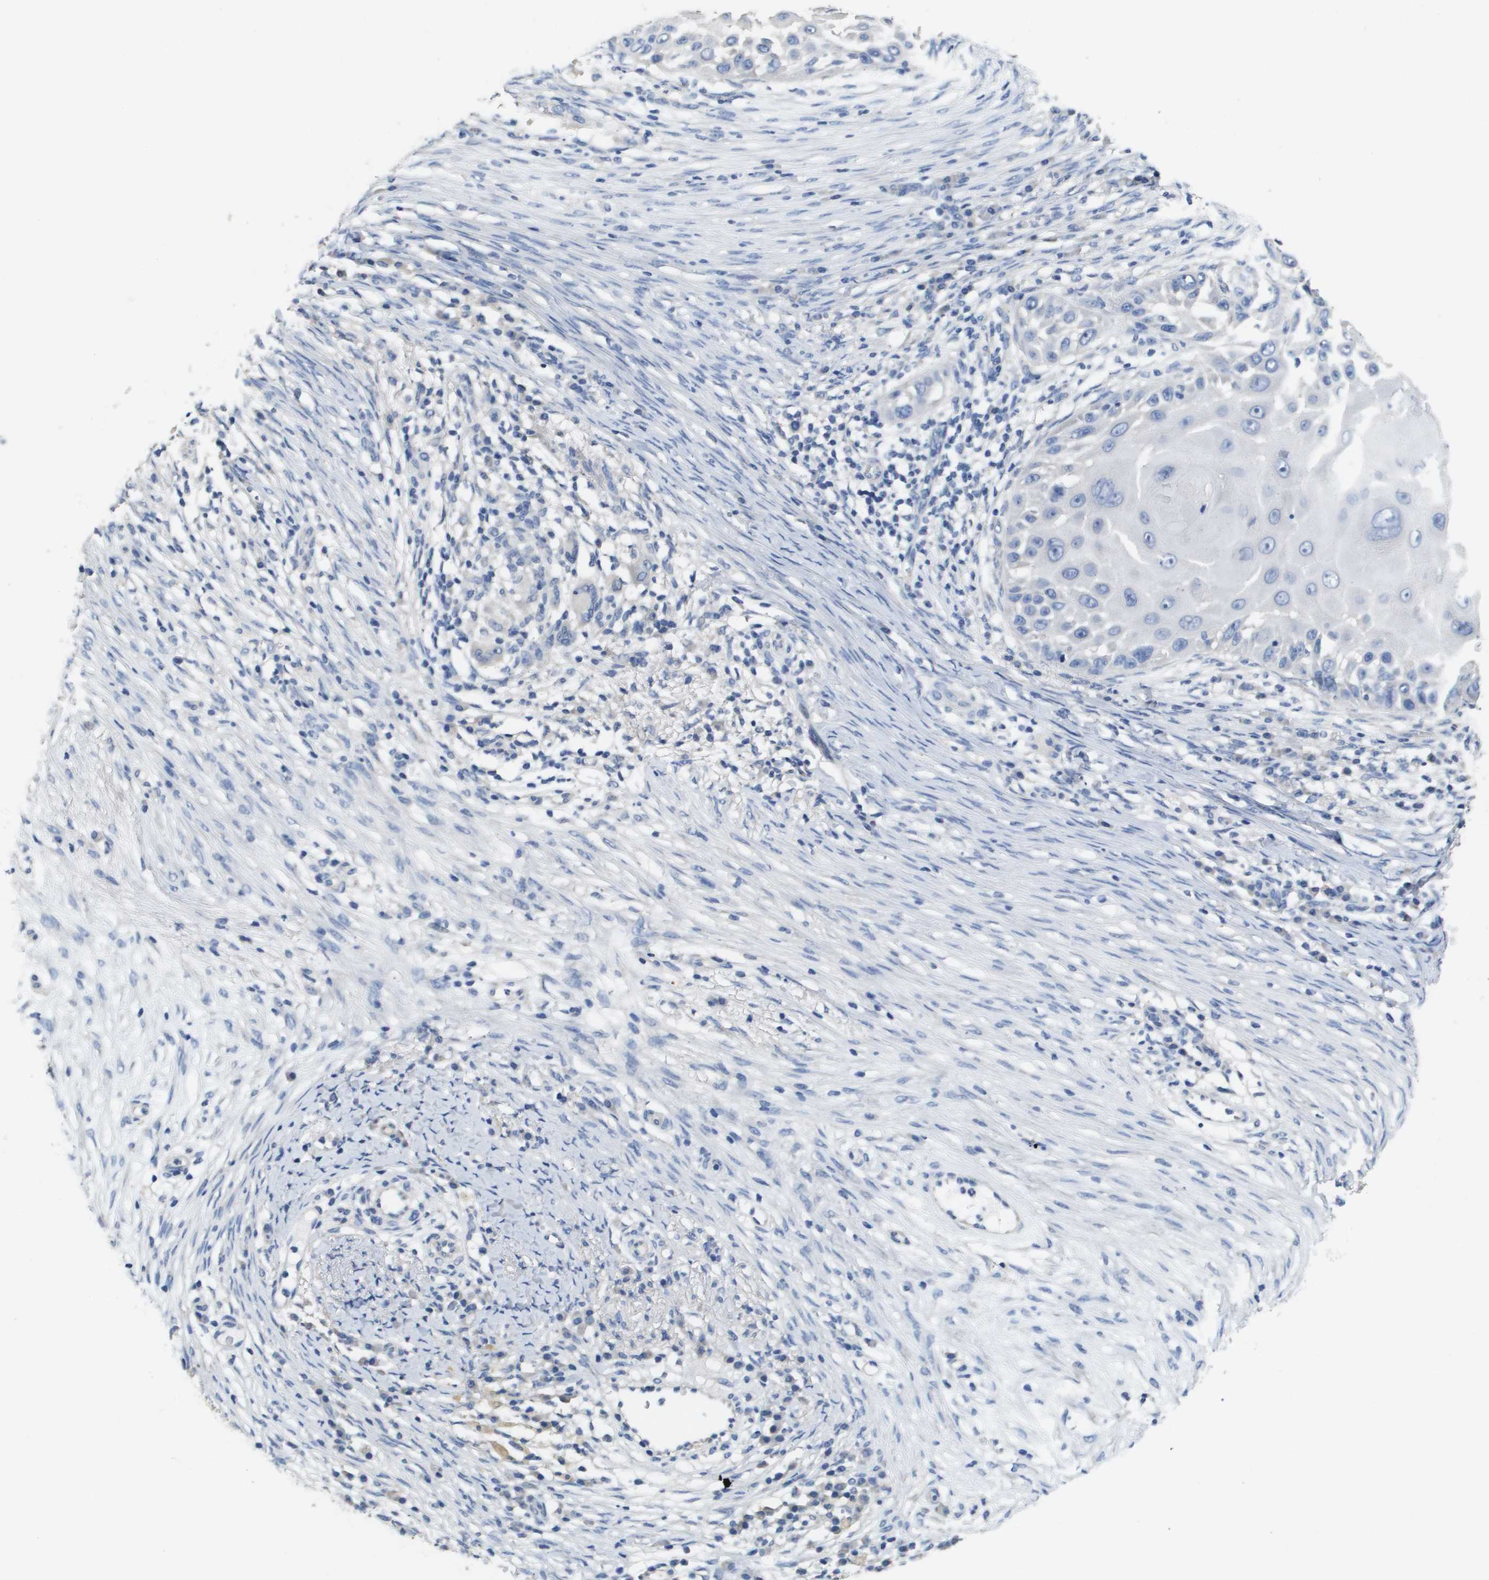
{"staining": {"intensity": "negative", "quantity": "none", "location": "none"}, "tissue": "skin cancer", "cell_type": "Tumor cells", "image_type": "cancer", "snomed": [{"axis": "morphology", "description": "Squamous cell carcinoma, NOS"}, {"axis": "topography", "description": "Skin"}], "caption": "The photomicrograph shows no significant staining in tumor cells of squamous cell carcinoma (skin). (DAB (3,3'-diaminobenzidine) immunohistochemistry visualized using brightfield microscopy, high magnification).", "gene": "CA9", "patient": {"sex": "female", "age": 44}}